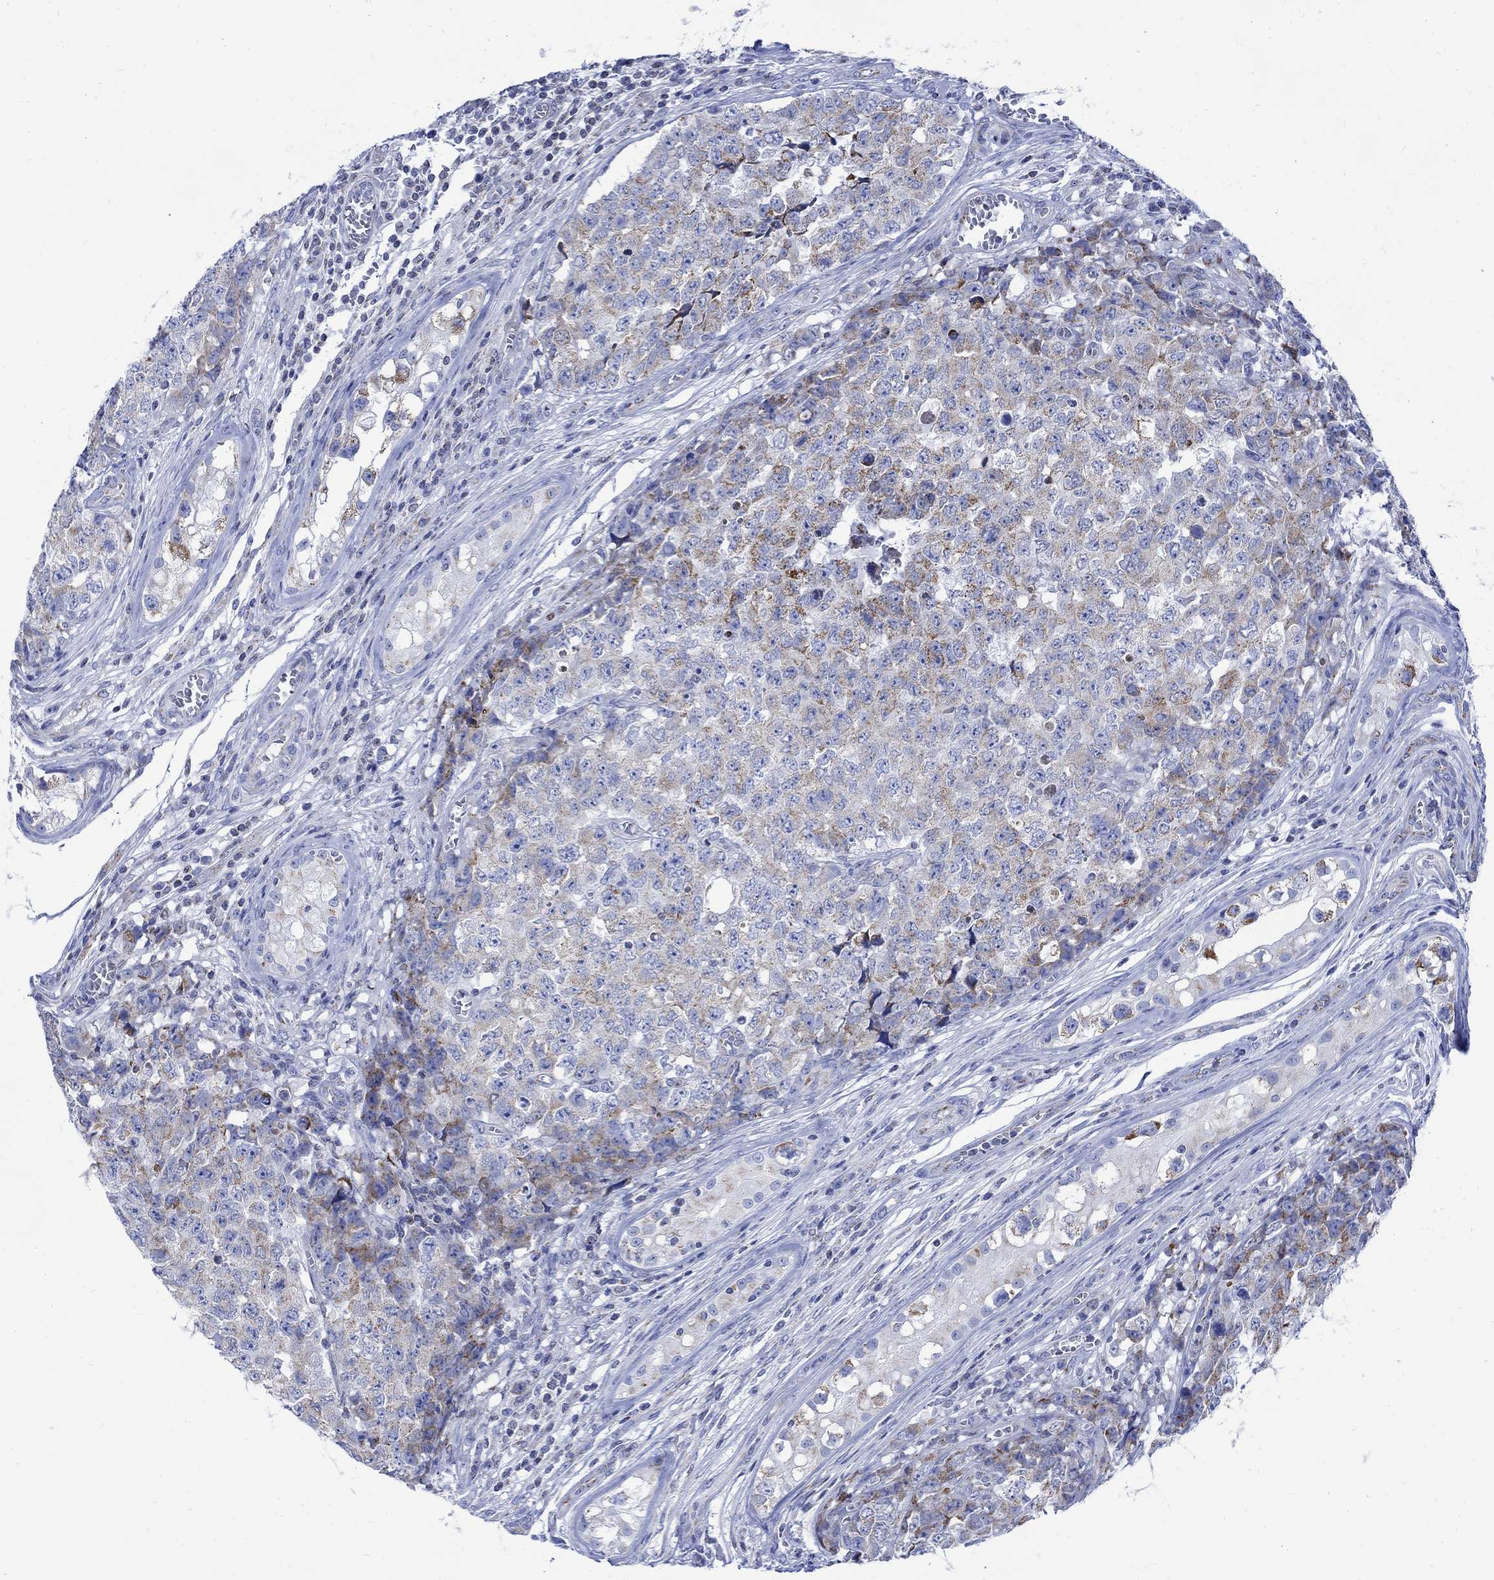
{"staining": {"intensity": "moderate", "quantity": "<25%", "location": "cytoplasmic/membranous"}, "tissue": "testis cancer", "cell_type": "Tumor cells", "image_type": "cancer", "snomed": [{"axis": "morphology", "description": "Carcinoma, Embryonal, NOS"}, {"axis": "topography", "description": "Testis"}], "caption": "Testis cancer stained with a brown dye shows moderate cytoplasmic/membranous positive staining in approximately <25% of tumor cells.", "gene": "CPLX2", "patient": {"sex": "male", "age": 23}}